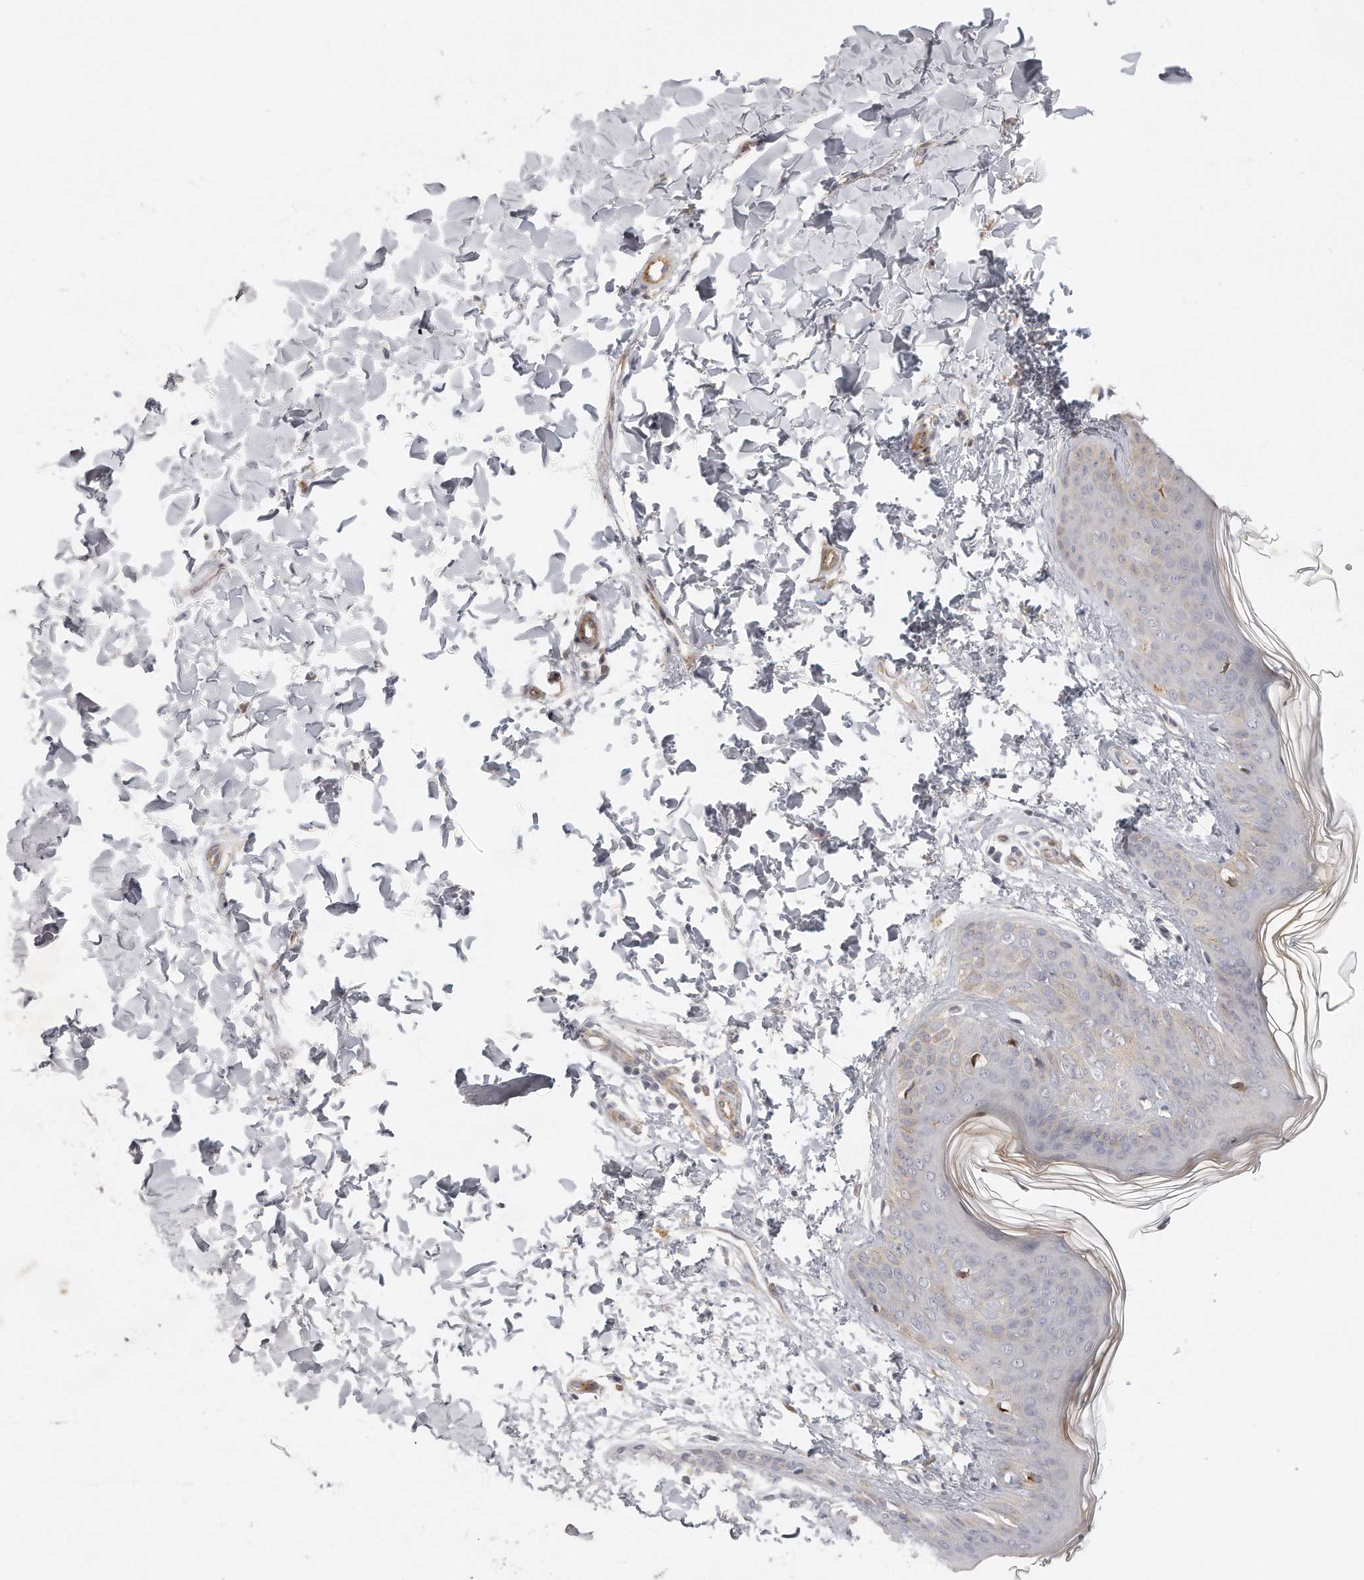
{"staining": {"intensity": "weak", "quantity": ">75%", "location": "cytoplasmic/membranous"}, "tissue": "skin", "cell_type": "Fibroblasts", "image_type": "normal", "snomed": [{"axis": "morphology", "description": "Normal tissue, NOS"}, {"axis": "topography", "description": "Skin"}], "caption": "Immunohistochemistry of benign human skin demonstrates low levels of weak cytoplasmic/membranous positivity in about >75% of fibroblasts. The protein of interest is shown in brown color, while the nuclei are stained blue.", "gene": "MTERF4", "patient": {"sex": "female", "age": 17}}